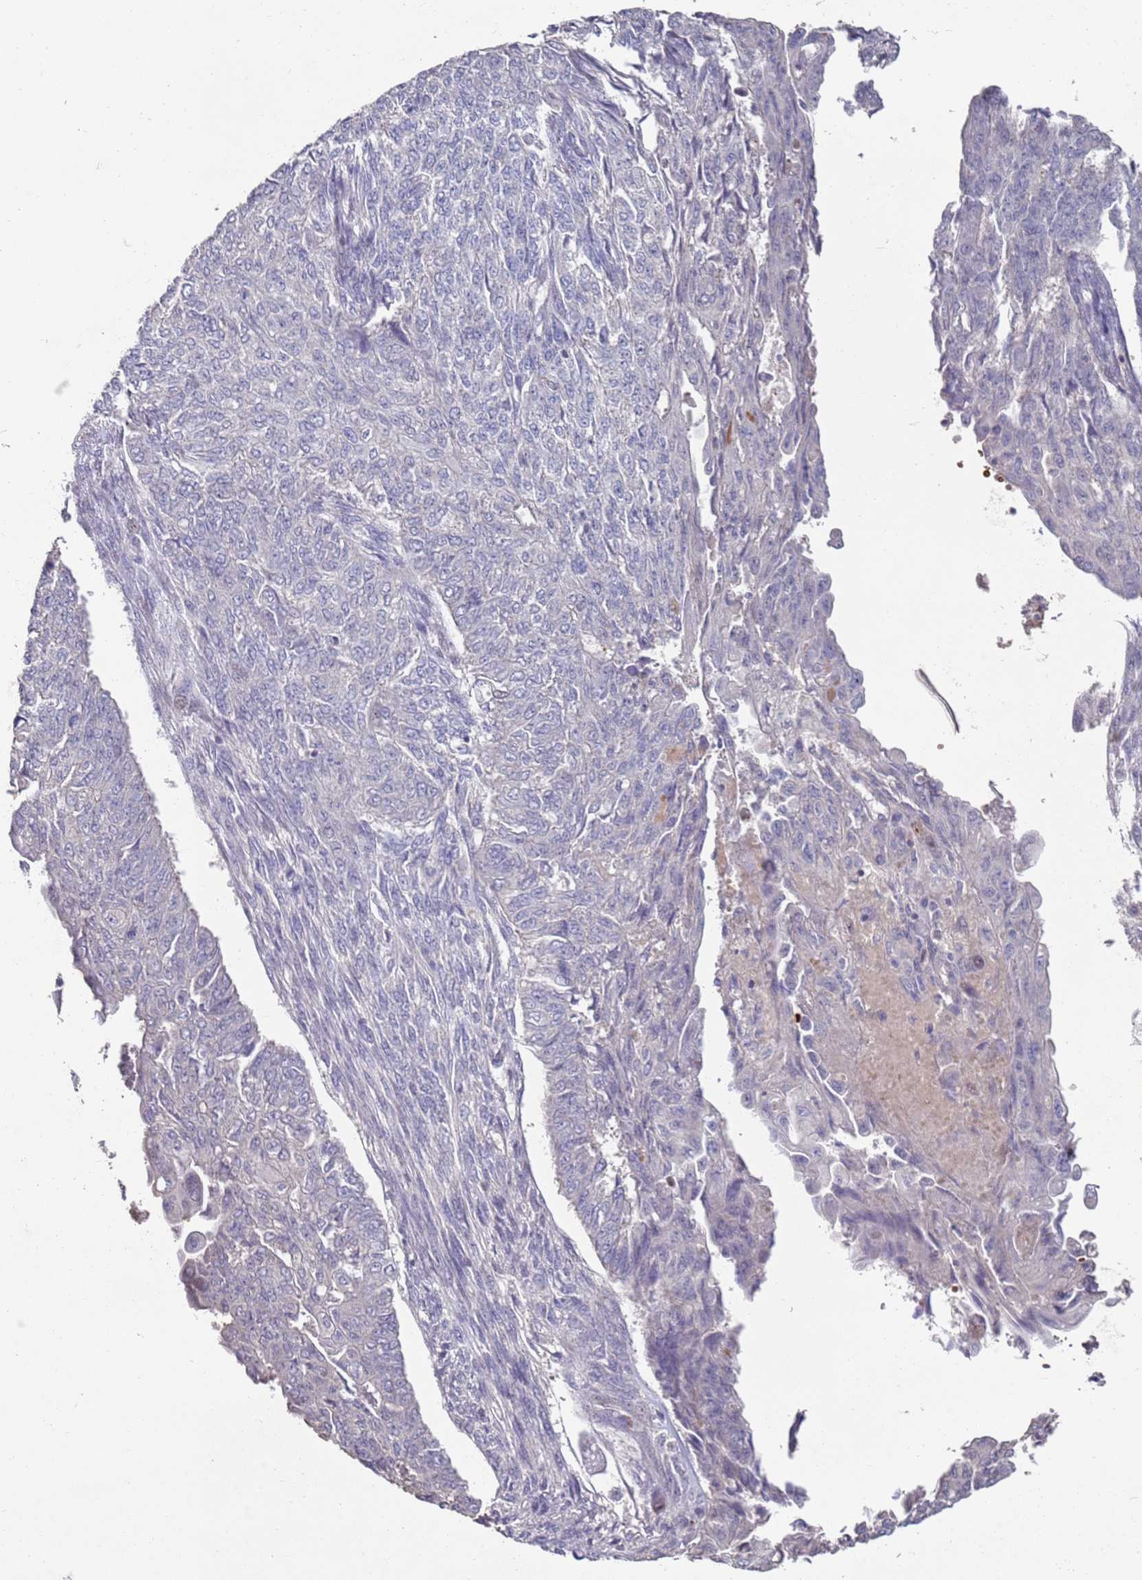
{"staining": {"intensity": "negative", "quantity": "none", "location": "none"}, "tissue": "endometrial cancer", "cell_type": "Tumor cells", "image_type": "cancer", "snomed": [{"axis": "morphology", "description": "Adenocarcinoma, NOS"}, {"axis": "topography", "description": "Endometrium"}], "caption": "An image of adenocarcinoma (endometrial) stained for a protein reveals no brown staining in tumor cells. (DAB (3,3'-diaminobenzidine) immunohistochemistry, high magnification).", "gene": "LACC1", "patient": {"sex": "female", "age": 32}}